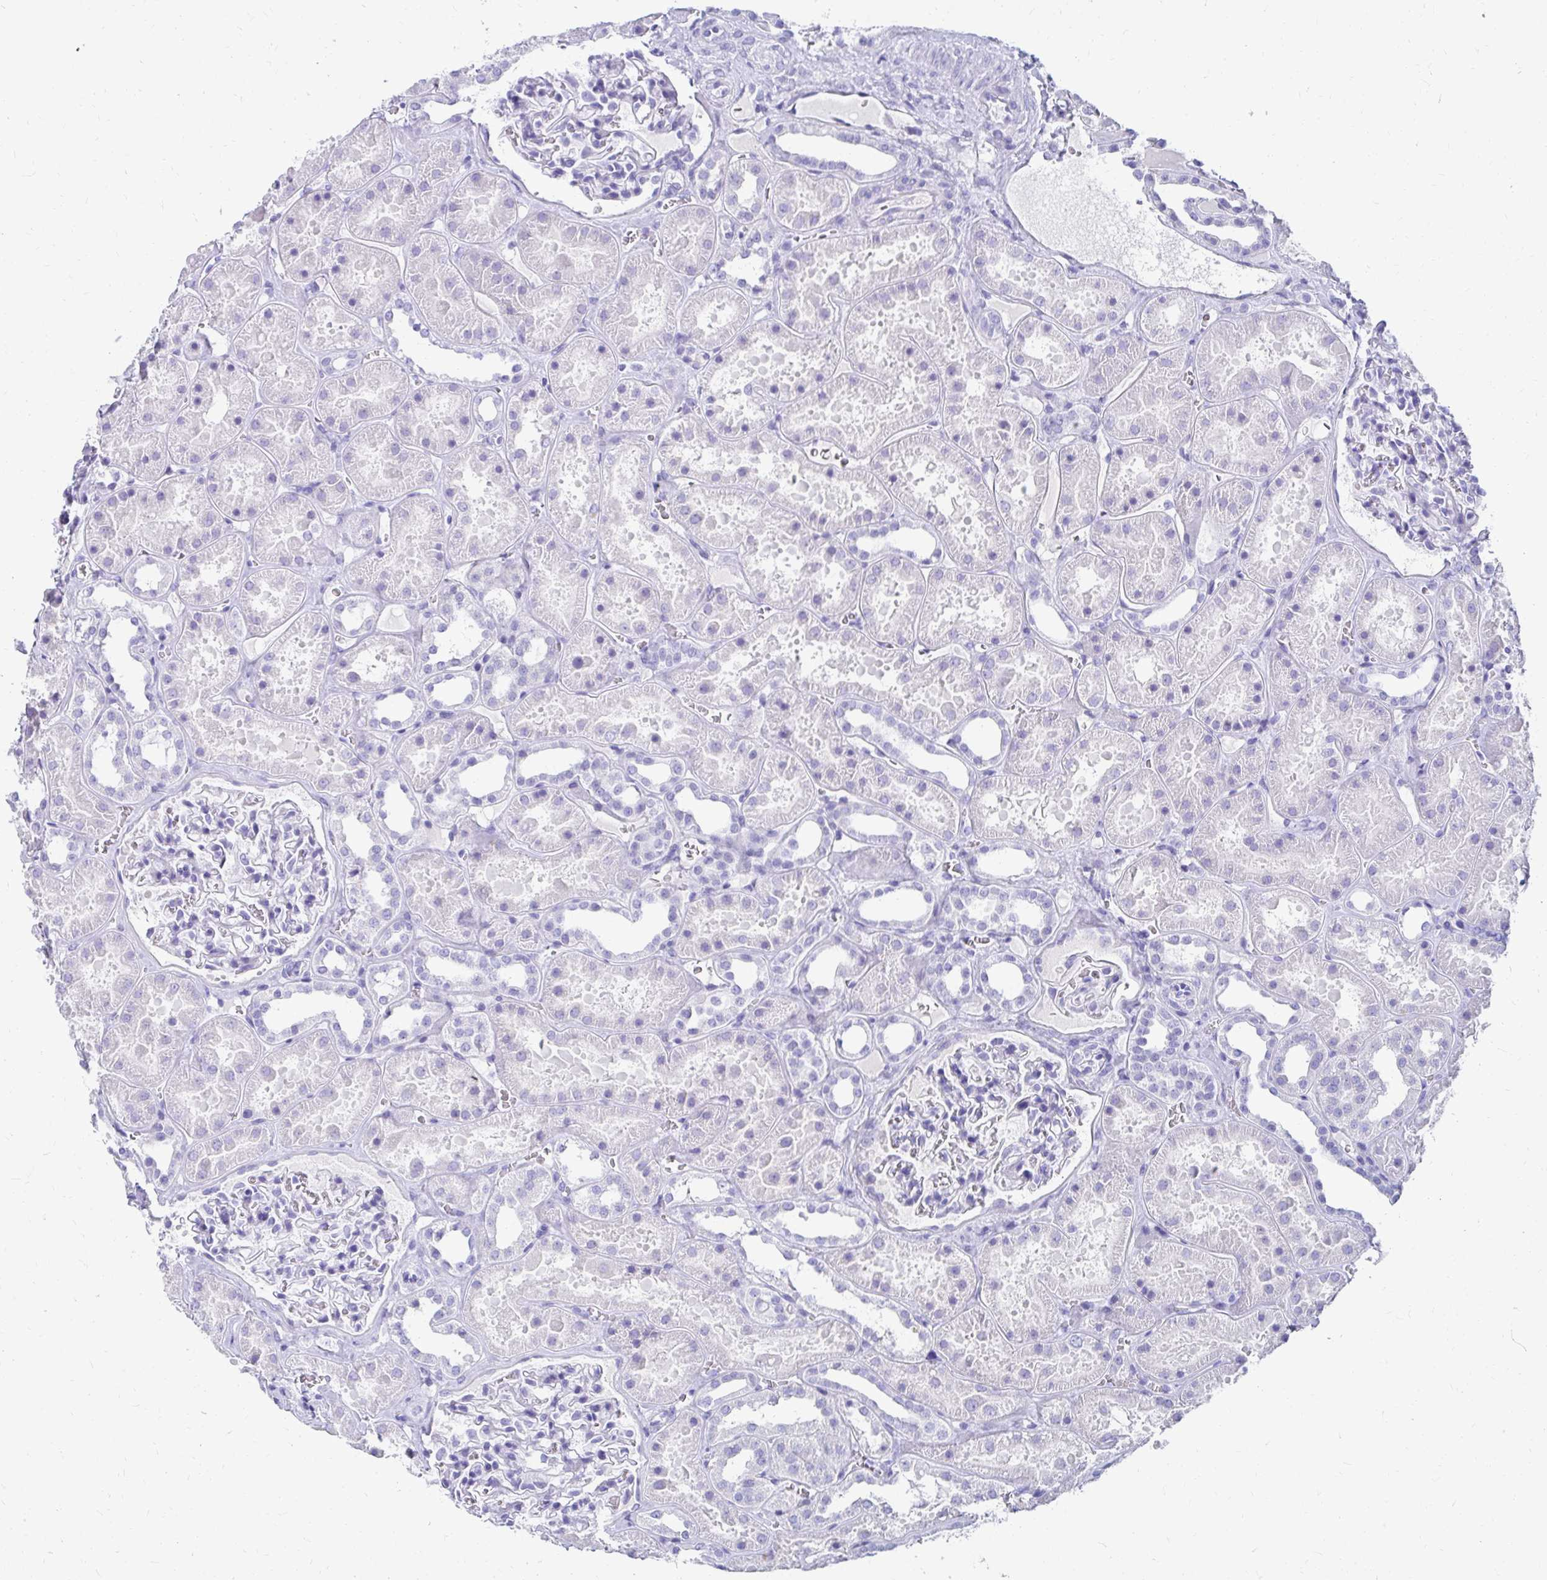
{"staining": {"intensity": "negative", "quantity": "none", "location": "none"}, "tissue": "kidney", "cell_type": "Cells in glomeruli", "image_type": "normal", "snomed": [{"axis": "morphology", "description": "Normal tissue, NOS"}, {"axis": "topography", "description": "Kidney"}], "caption": "This is an immunohistochemistry photomicrograph of unremarkable kidney. There is no positivity in cells in glomeruli.", "gene": "DPEP3", "patient": {"sex": "female", "age": 41}}